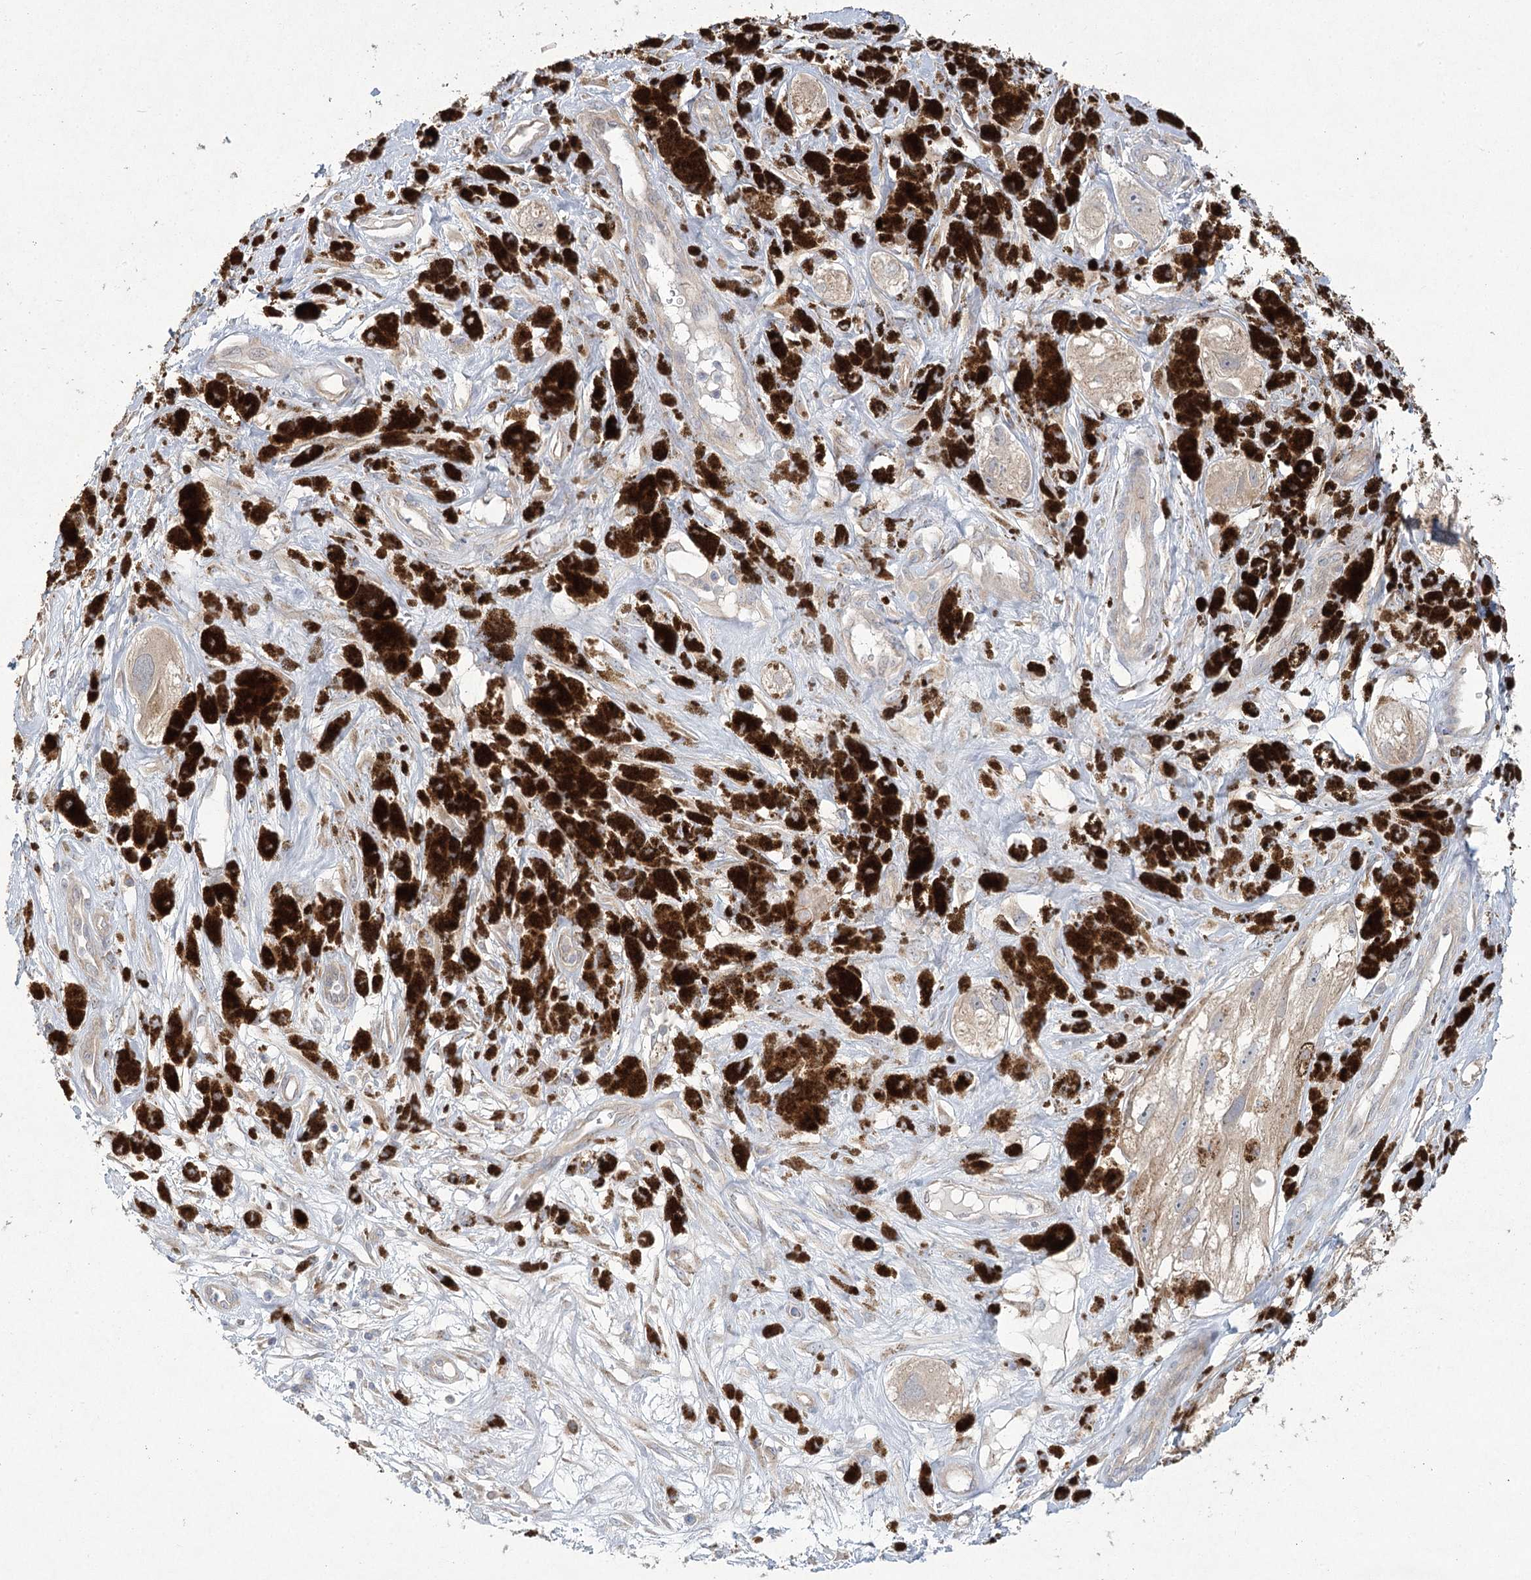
{"staining": {"intensity": "weak", "quantity": ">75%", "location": "cytoplasmic/membranous"}, "tissue": "melanoma", "cell_type": "Tumor cells", "image_type": "cancer", "snomed": [{"axis": "morphology", "description": "Malignant melanoma, NOS"}, {"axis": "topography", "description": "Skin"}], "caption": "Melanoma stained with immunohistochemistry (IHC) displays weak cytoplasmic/membranous expression in about >75% of tumor cells.", "gene": "CAMTA1", "patient": {"sex": "male", "age": 88}}